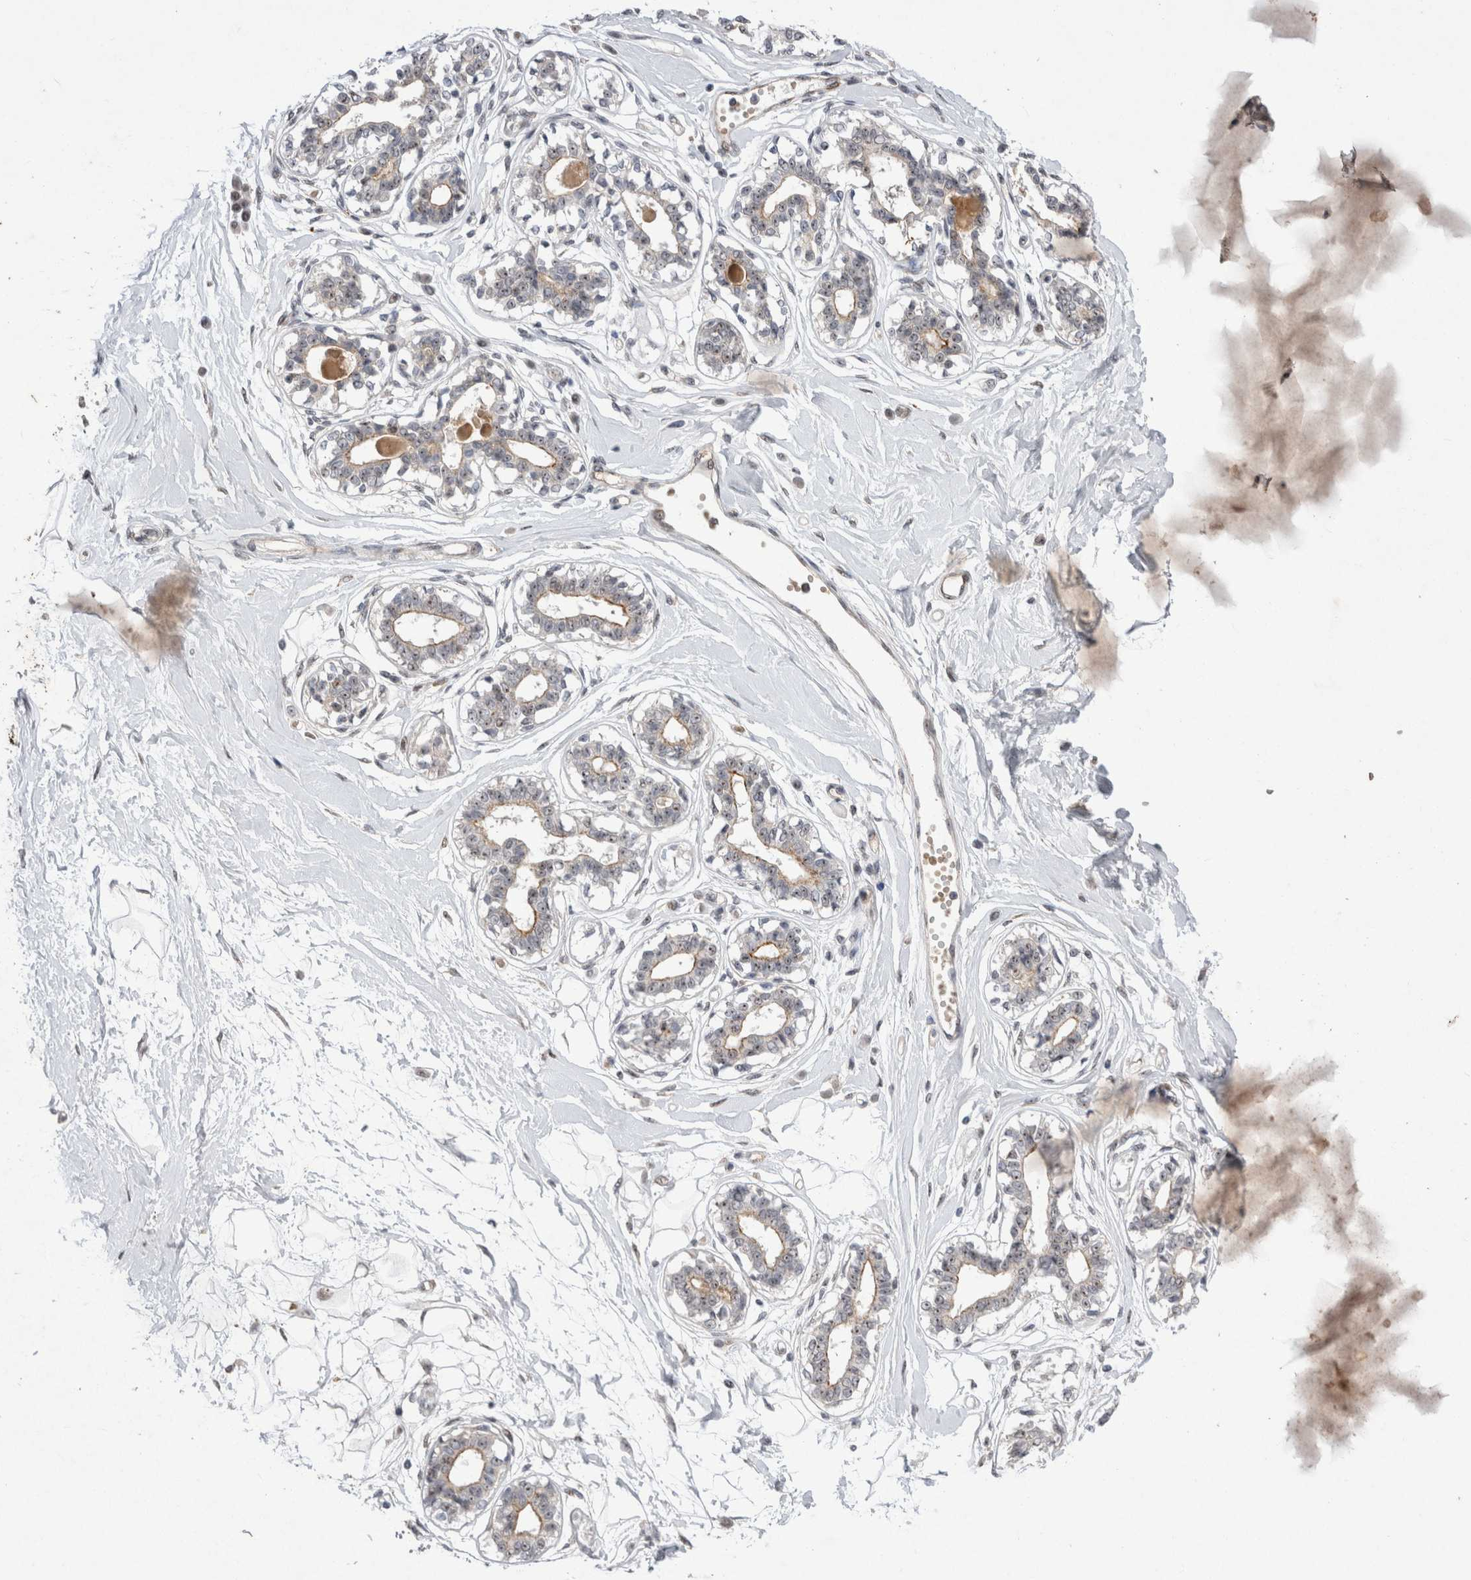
{"staining": {"intensity": "negative", "quantity": "none", "location": "none"}, "tissue": "breast", "cell_type": "Adipocytes", "image_type": "normal", "snomed": [{"axis": "morphology", "description": "Normal tissue, NOS"}, {"axis": "topography", "description": "Breast"}], "caption": "High magnification brightfield microscopy of unremarkable breast stained with DAB (brown) and counterstained with hematoxylin (blue): adipocytes show no significant staining. Brightfield microscopy of immunohistochemistry stained with DAB (brown) and hematoxylin (blue), captured at high magnification.", "gene": "STK11", "patient": {"sex": "female", "age": 45}}